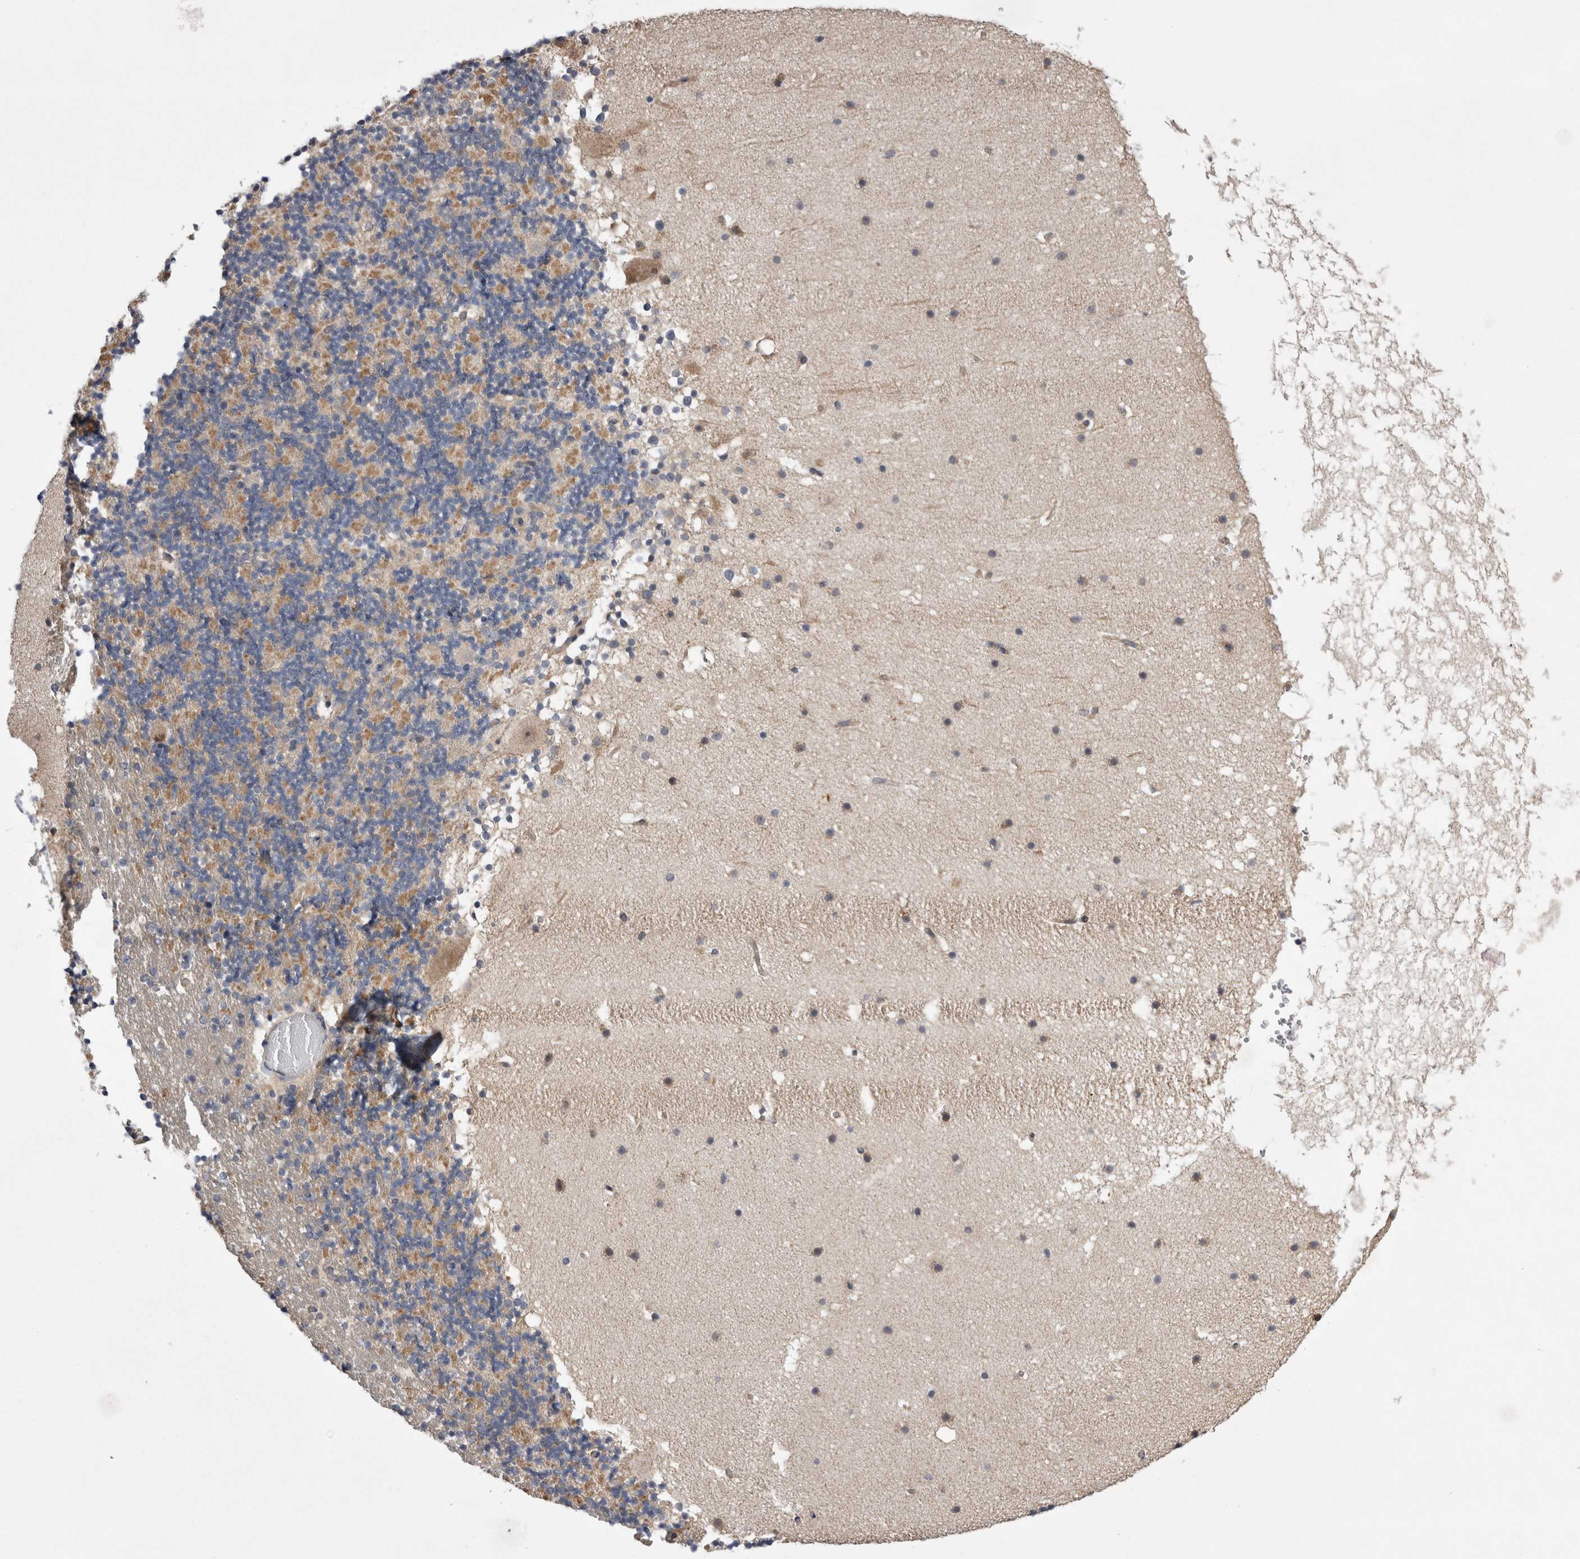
{"staining": {"intensity": "weak", "quantity": "25%-75%", "location": "cytoplasmic/membranous"}, "tissue": "cerebellum", "cell_type": "Cells in granular layer", "image_type": "normal", "snomed": [{"axis": "morphology", "description": "Normal tissue, NOS"}, {"axis": "topography", "description": "Cerebellum"}], "caption": "Protein positivity by immunohistochemistry shows weak cytoplasmic/membranous expression in approximately 25%-75% of cells in granular layer in unremarkable cerebellum.", "gene": "ARHGAP29", "patient": {"sex": "male", "age": 57}}